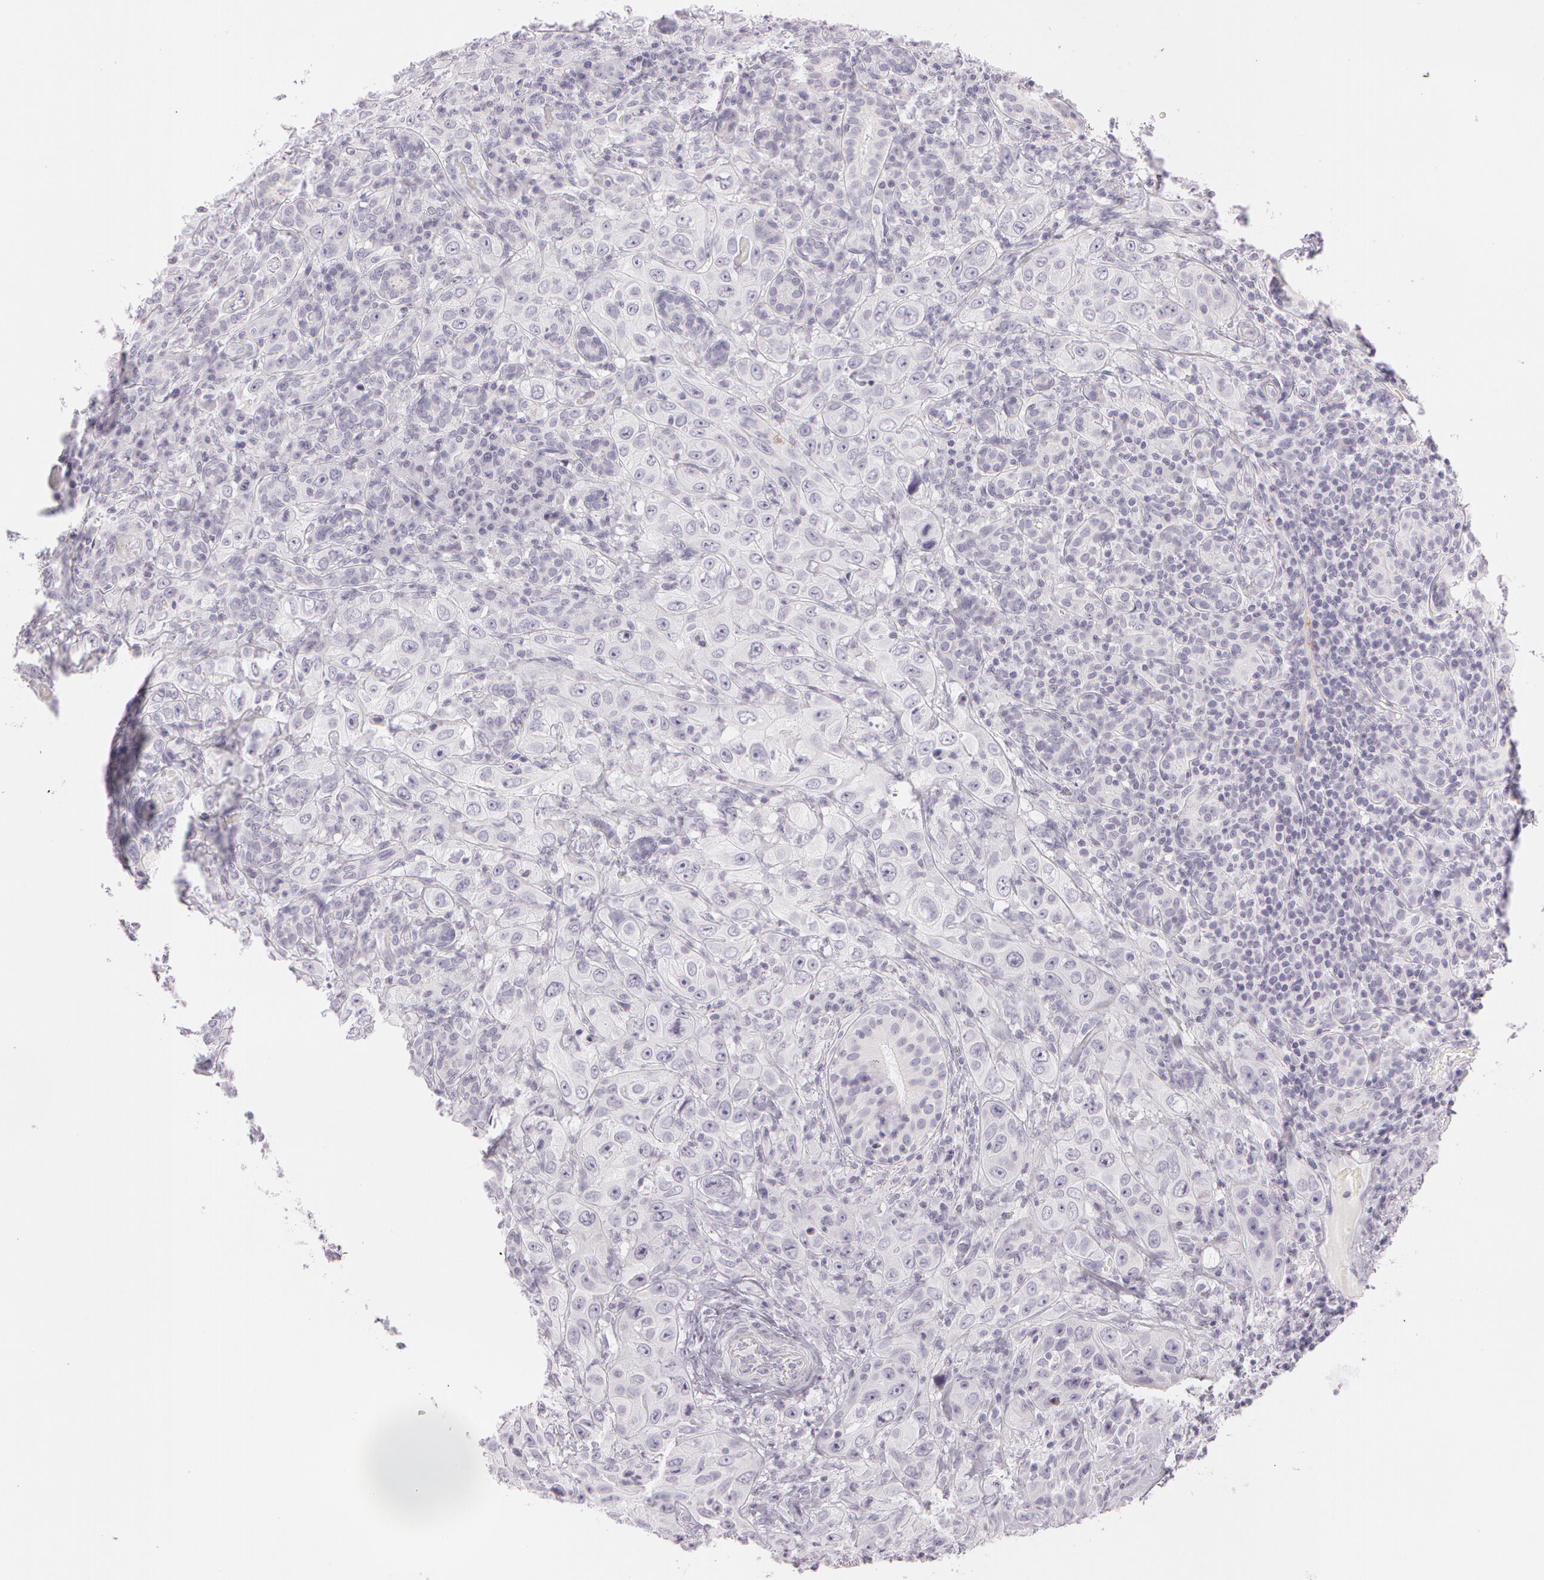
{"staining": {"intensity": "negative", "quantity": "none", "location": "none"}, "tissue": "skin cancer", "cell_type": "Tumor cells", "image_type": "cancer", "snomed": [{"axis": "morphology", "description": "Squamous cell carcinoma, NOS"}, {"axis": "topography", "description": "Skin"}], "caption": "This is an immunohistochemistry photomicrograph of human skin squamous cell carcinoma. There is no expression in tumor cells.", "gene": "OTC", "patient": {"sex": "male", "age": 84}}